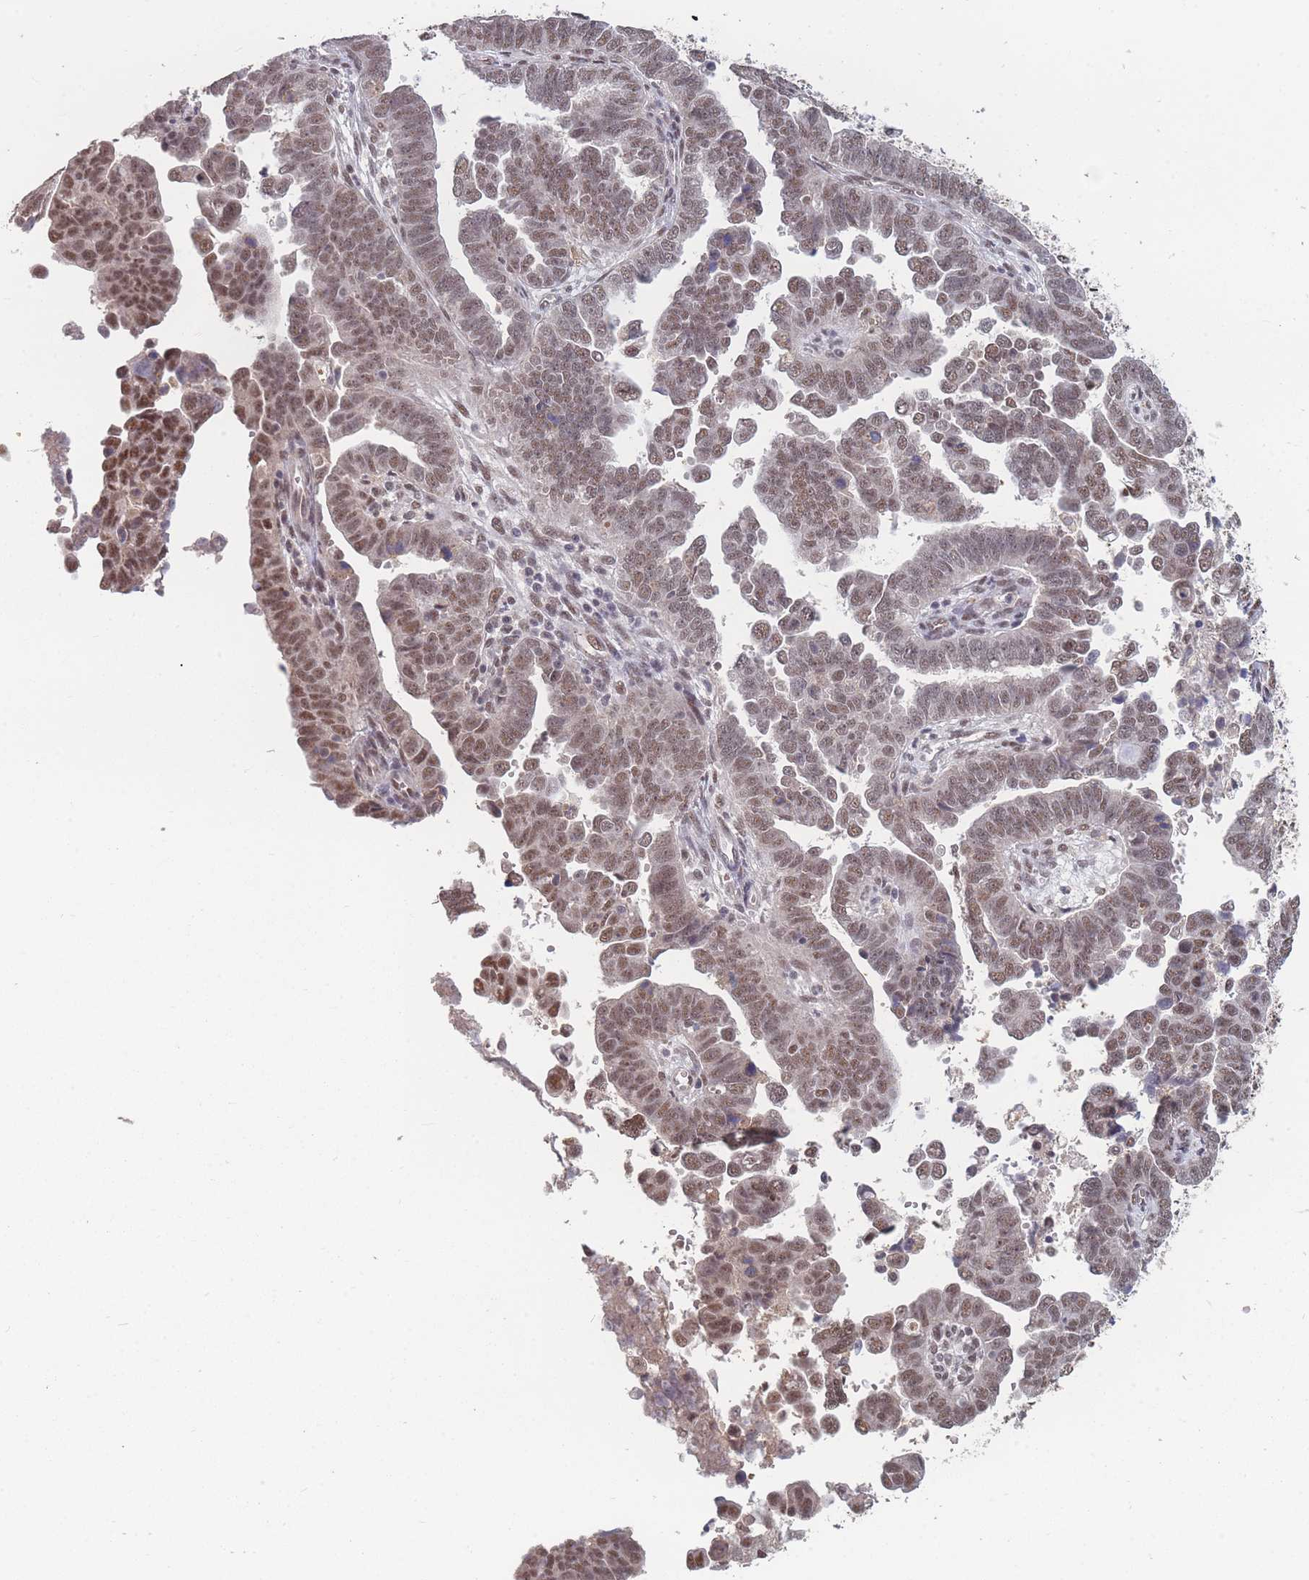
{"staining": {"intensity": "moderate", "quantity": ">75%", "location": "nuclear"}, "tissue": "endometrial cancer", "cell_type": "Tumor cells", "image_type": "cancer", "snomed": [{"axis": "morphology", "description": "Adenocarcinoma, NOS"}, {"axis": "topography", "description": "Endometrium"}], "caption": "The photomicrograph reveals immunohistochemical staining of adenocarcinoma (endometrial). There is moderate nuclear positivity is identified in about >75% of tumor cells. (brown staining indicates protein expression, while blue staining denotes nuclei).", "gene": "SNRPA1", "patient": {"sex": "female", "age": 75}}